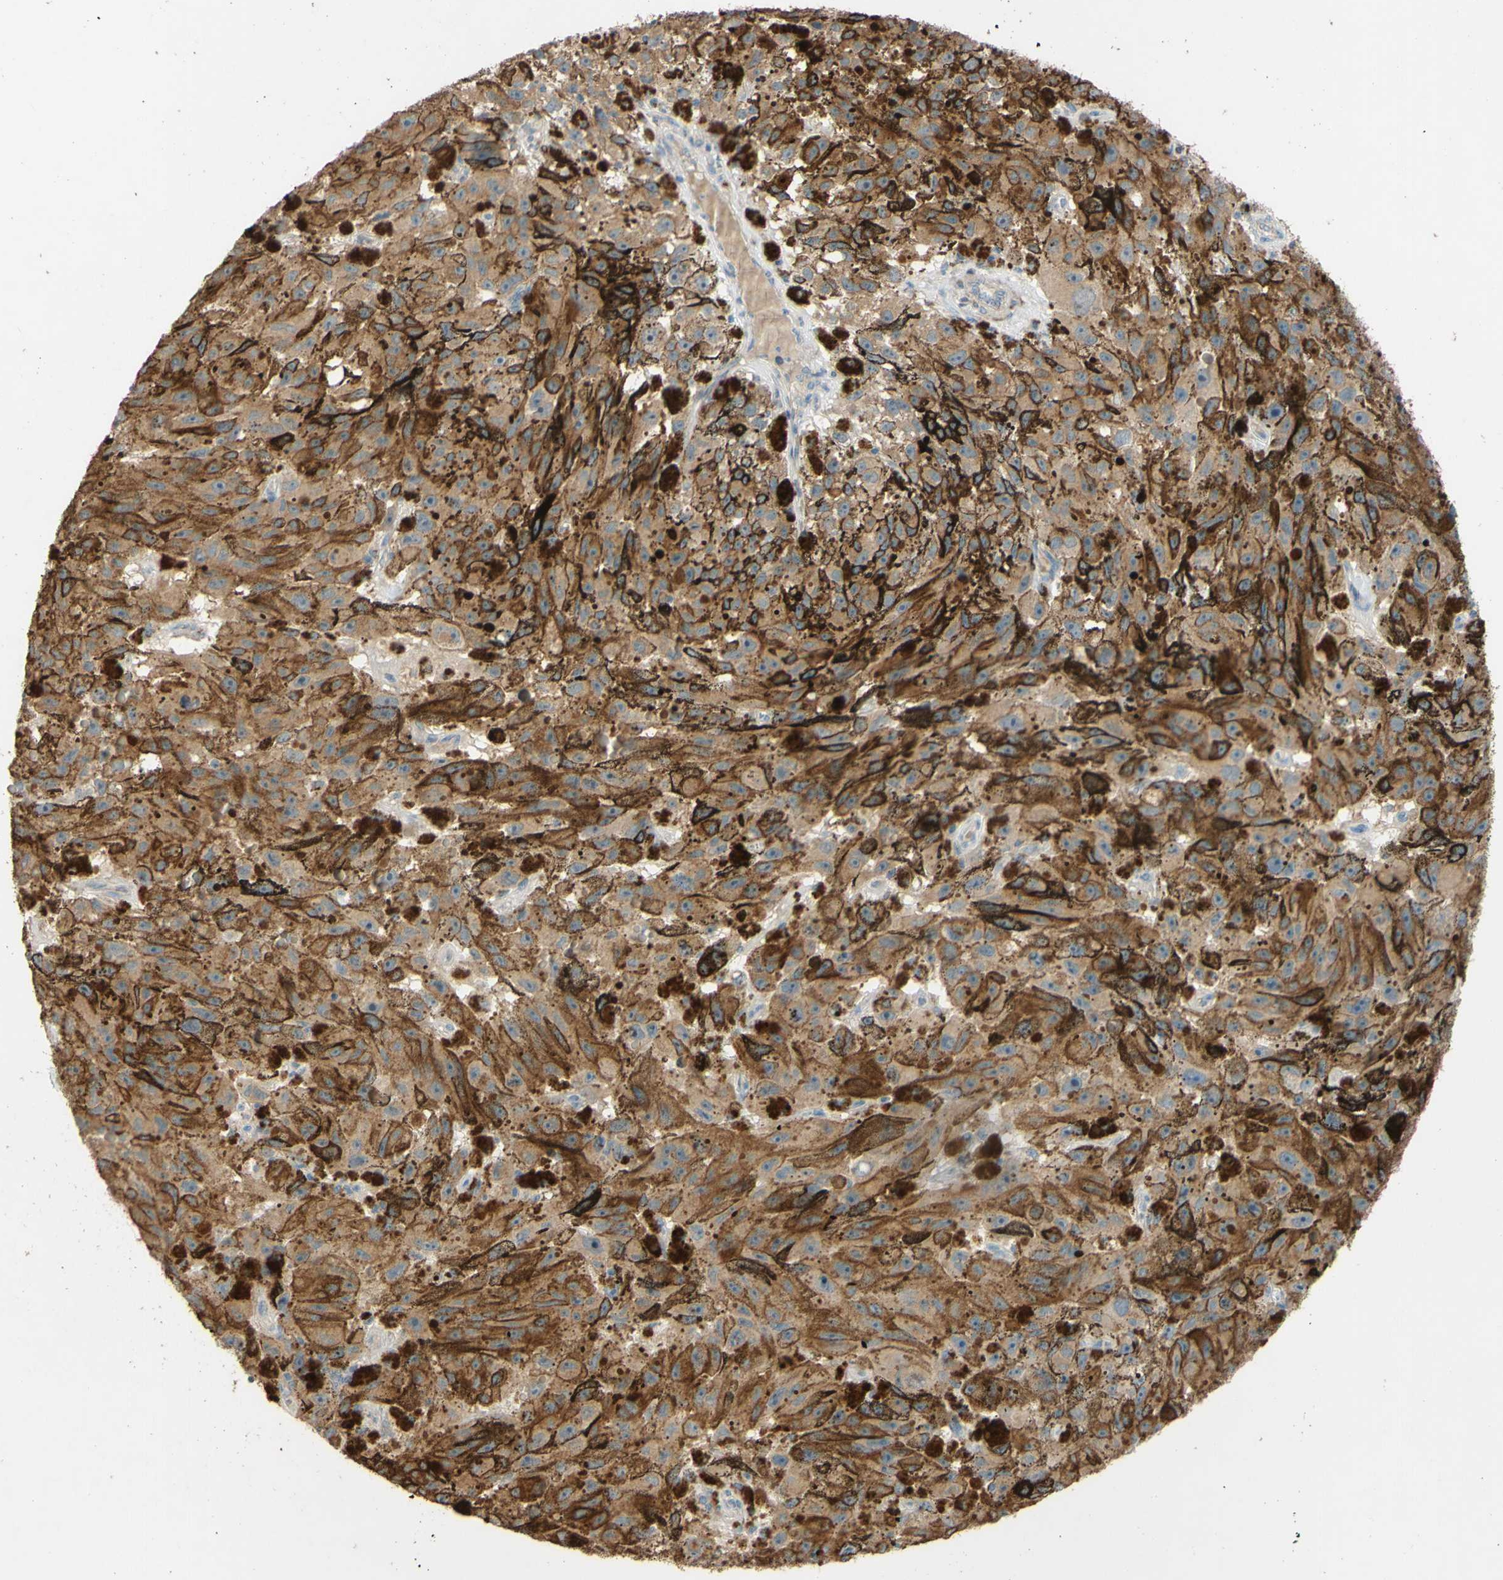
{"staining": {"intensity": "weak", "quantity": ">75%", "location": "cytoplasmic/membranous"}, "tissue": "melanoma", "cell_type": "Tumor cells", "image_type": "cancer", "snomed": [{"axis": "morphology", "description": "Malignant melanoma, NOS"}, {"axis": "topography", "description": "Skin"}], "caption": "Immunohistochemistry (DAB (3,3'-diaminobenzidine)) staining of melanoma demonstrates weak cytoplasmic/membranous protein staining in approximately >75% of tumor cells. The staining is performed using DAB (3,3'-diaminobenzidine) brown chromogen to label protein expression. The nuclei are counter-stained blue using hematoxylin.", "gene": "DKK3", "patient": {"sex": "female", "age": 104}}